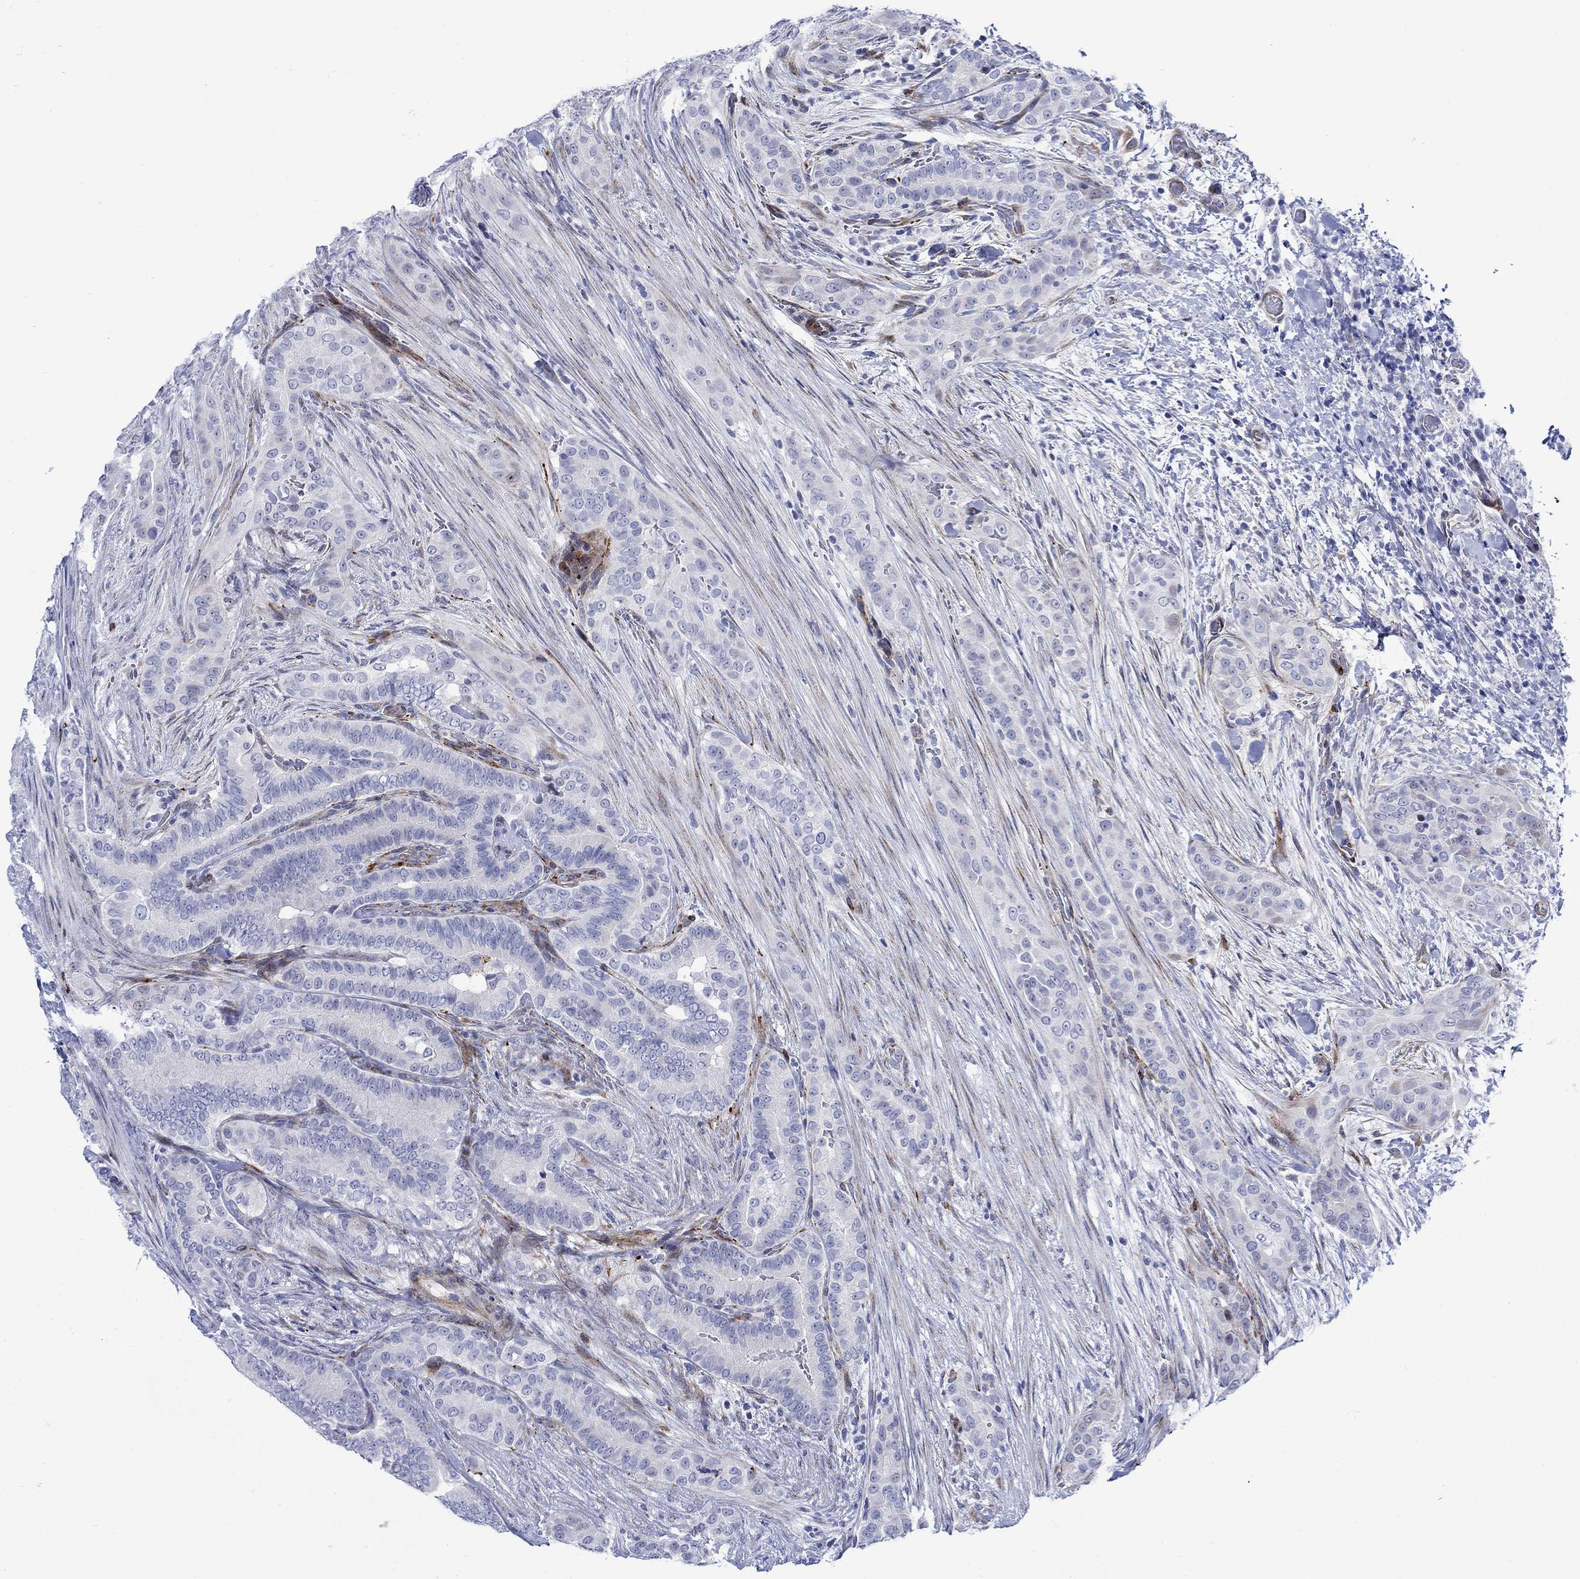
{"staining": {"intensity": "negative", "quantity": "none", "location": "none"}, "tissue": "thyroid cancer", "cell_type": "Tumor cells", "image_type": "cancer", "snomed": [{"axis": "morphology", "description": "Papillary adenocarcinoma, NOS"}, {"axis": "topography", "description": "Thyroid gland"}], "caption": "A photomicrograph of thyroid cancer (papillary adenocarcinoma) stained for a protein shows no brown staining in tumor cells. (DAB immunohistochemistry (IHC) with hematoxylin counter stain).", "gene": "KSR2", "patient": {"sex": "male", "age": 61}}